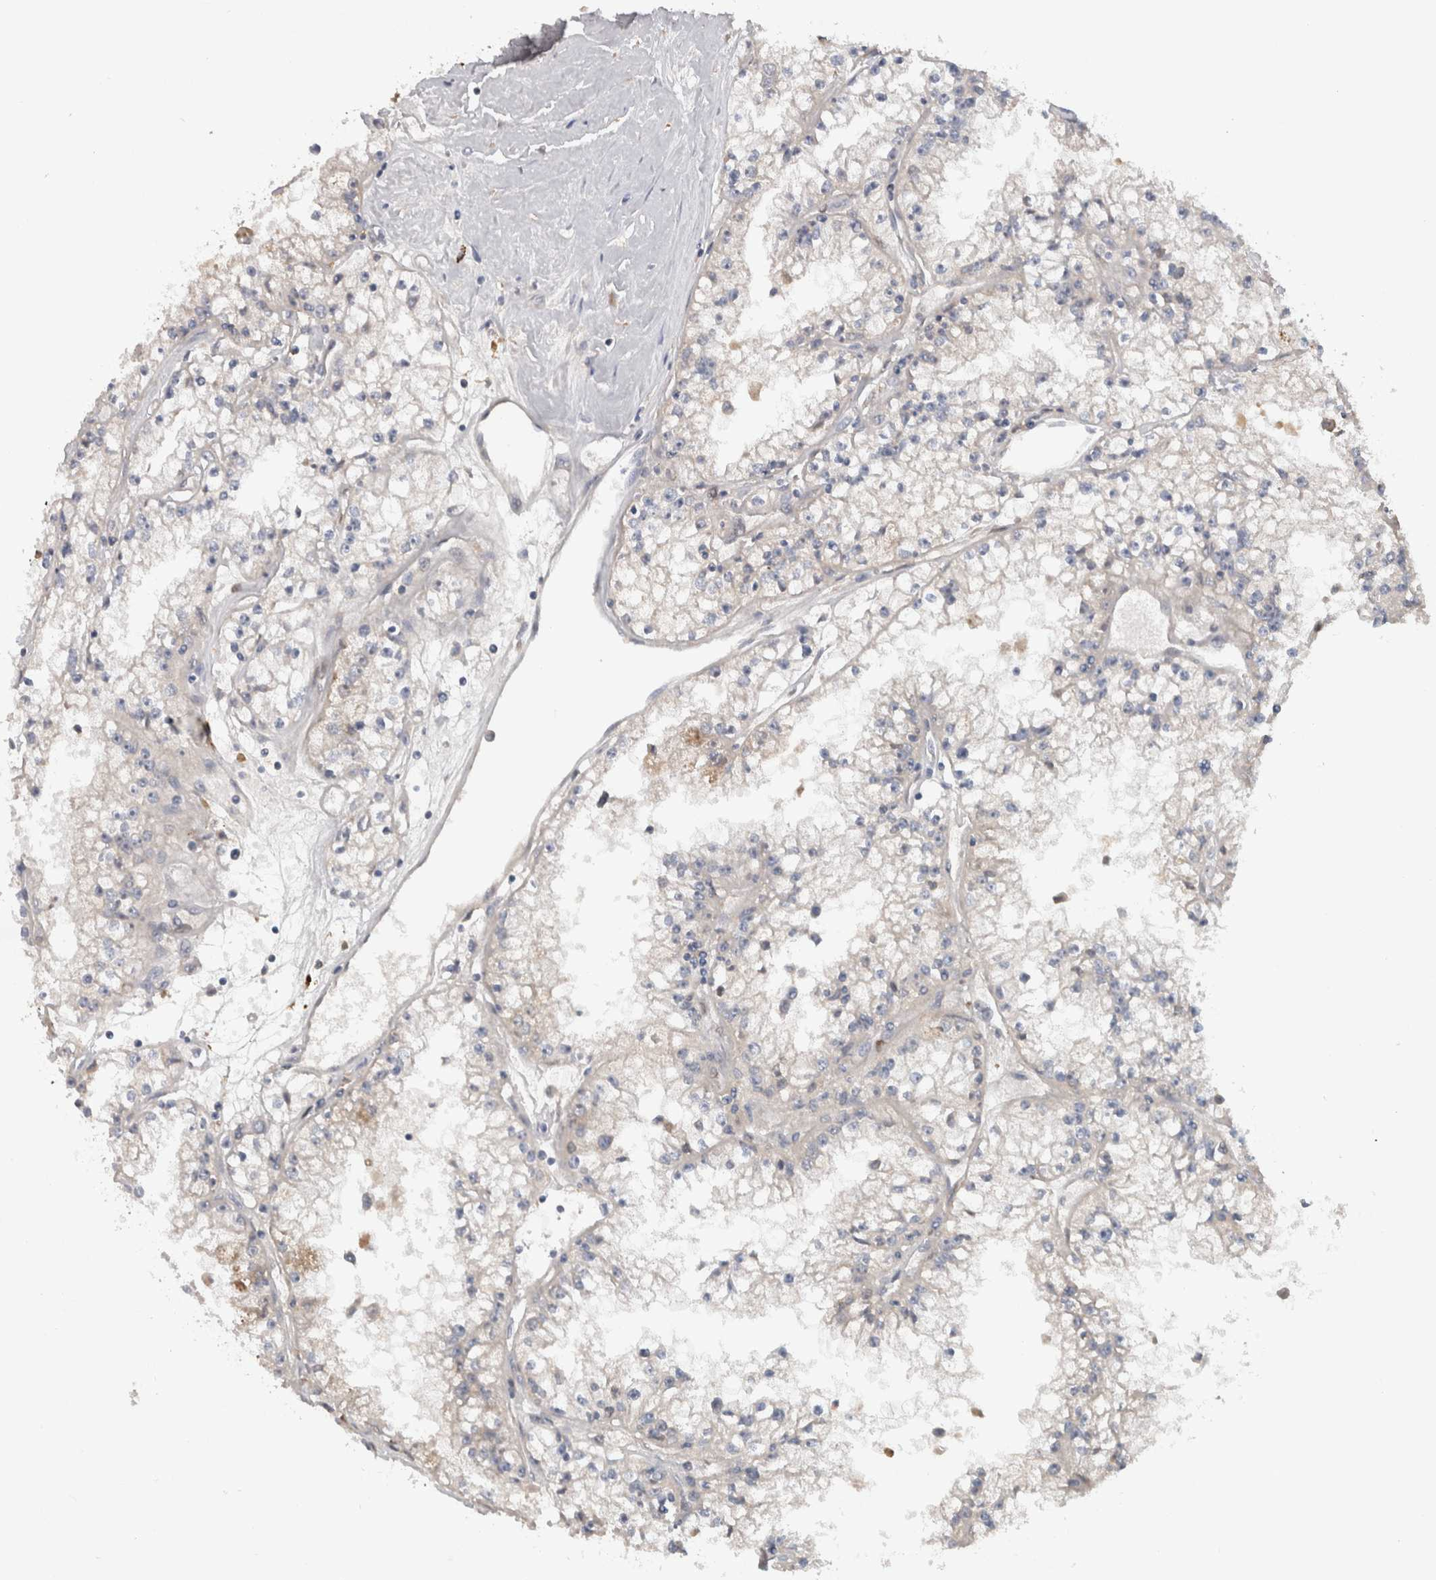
{"staining": {"intensity": "negative", "quantity": "none", "location": "none"}, "tissue": "renal cancer", "cell_type": "Tumor cells", "image_type": "cancer", "snomed": [{"axis": "morphology", "description": "Adenocarcinoma, NOS"}, {"axis": "topography", "description": "Kidney"}], "caption": "The IHC photomicrograph has no significant positivity in tumor cells of renal cancer tissue.", "gene": "TARBP1", "patient": {"sex": "male", "age": 56}}